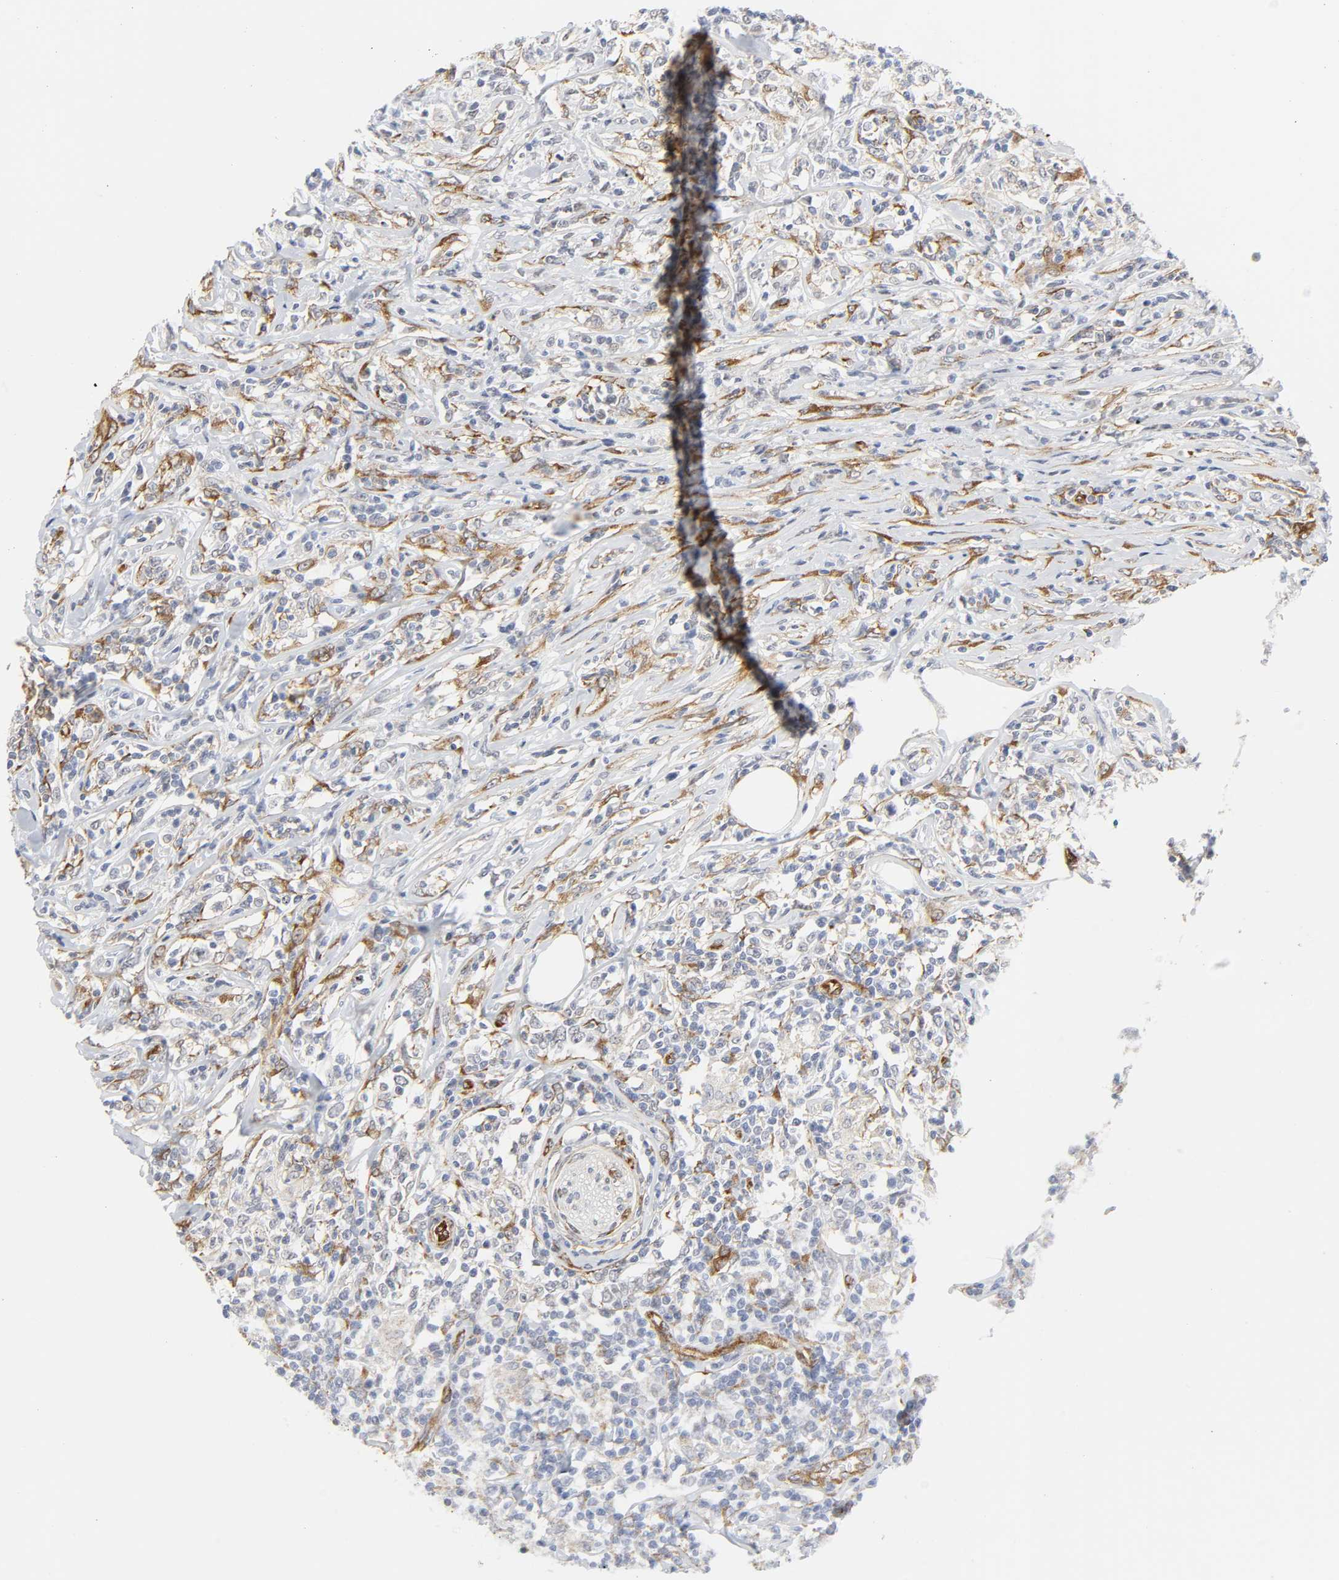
{"staining": {"intensity": "moderate", "quantity": "<25%", "location": "cytoplasmic/membranous"}, "tissue": "lymphoma", "cell_type": "Tumor cells", "image_type": "cancer", "snomed": [{"axis": "morphology", "description": "Malignant lymphoma, non-Hodgkin's type, High grade"}, {"axis": "topography", "description": "Lymph node"}], "caption": "A histopathology image of human malignant lymphoma, non-Hodgkin's type (high-grade) stained for a protein reveals moderate cytoplasmic/membranous brown staining in tumor cells.", "gene": "DOCK1", "patient": {"sex": "female", "age": 84}}